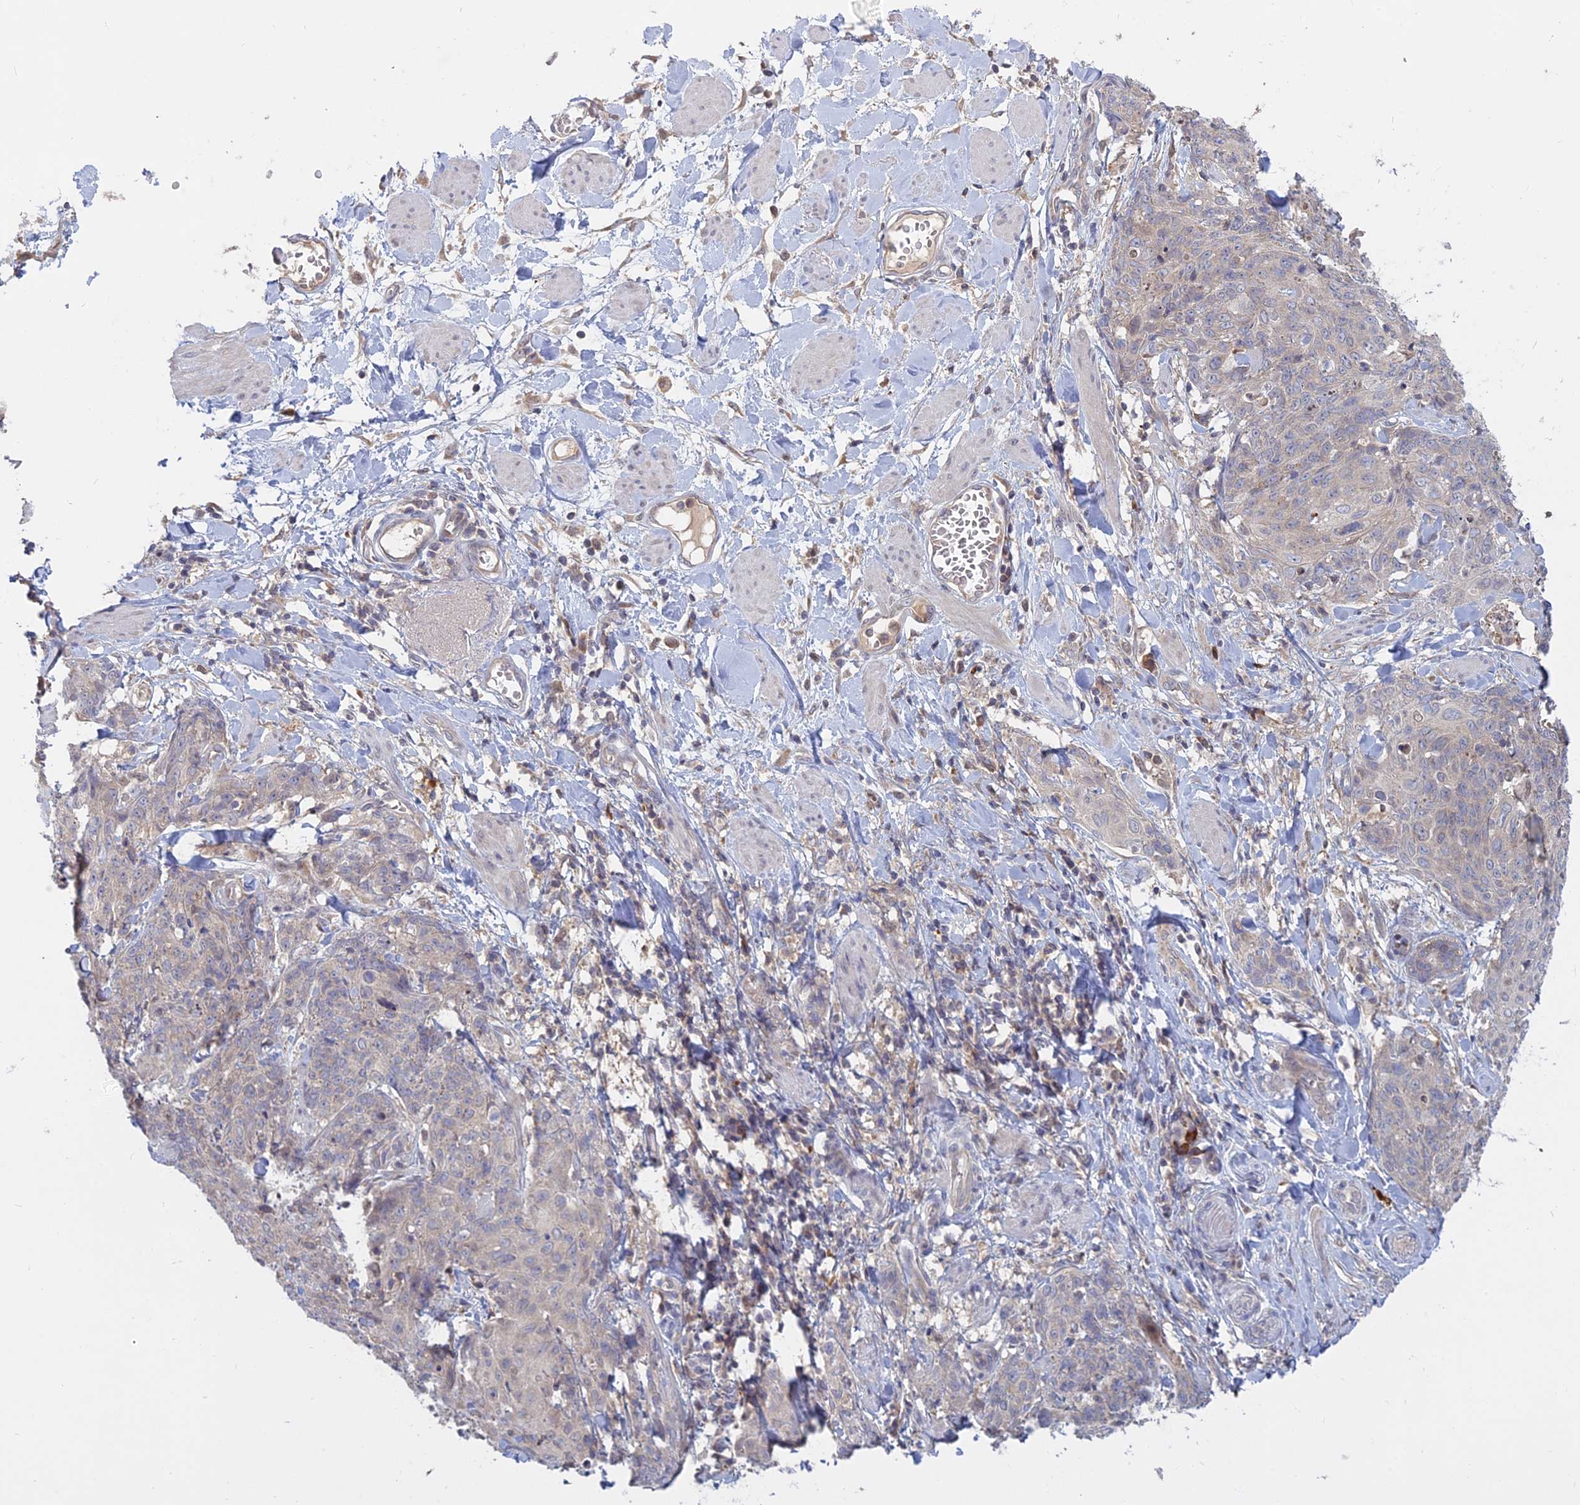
{"staining": {"intensity": "negative", "quantity": "none", "location": "none"}, "tissue": "skin cancer", "cell_type": "Tumor cells", "image_type": "cancer", "snomed": [{"axis": "morphology", "description": "Squamous cell carcinoma, NOS"}, {"axis": "topography", "description": "Skin"}, {"axis": "topography", "description": "Vulva"}], "caption": "Tumor cells are negative for brown protein staining in skin cancer (squamous cell carcinoma). (Brightfield microscopy of DAB IHC at high magnification).", "gene": "TMEM208", "patient": {"sex": "female", "age": 85}}